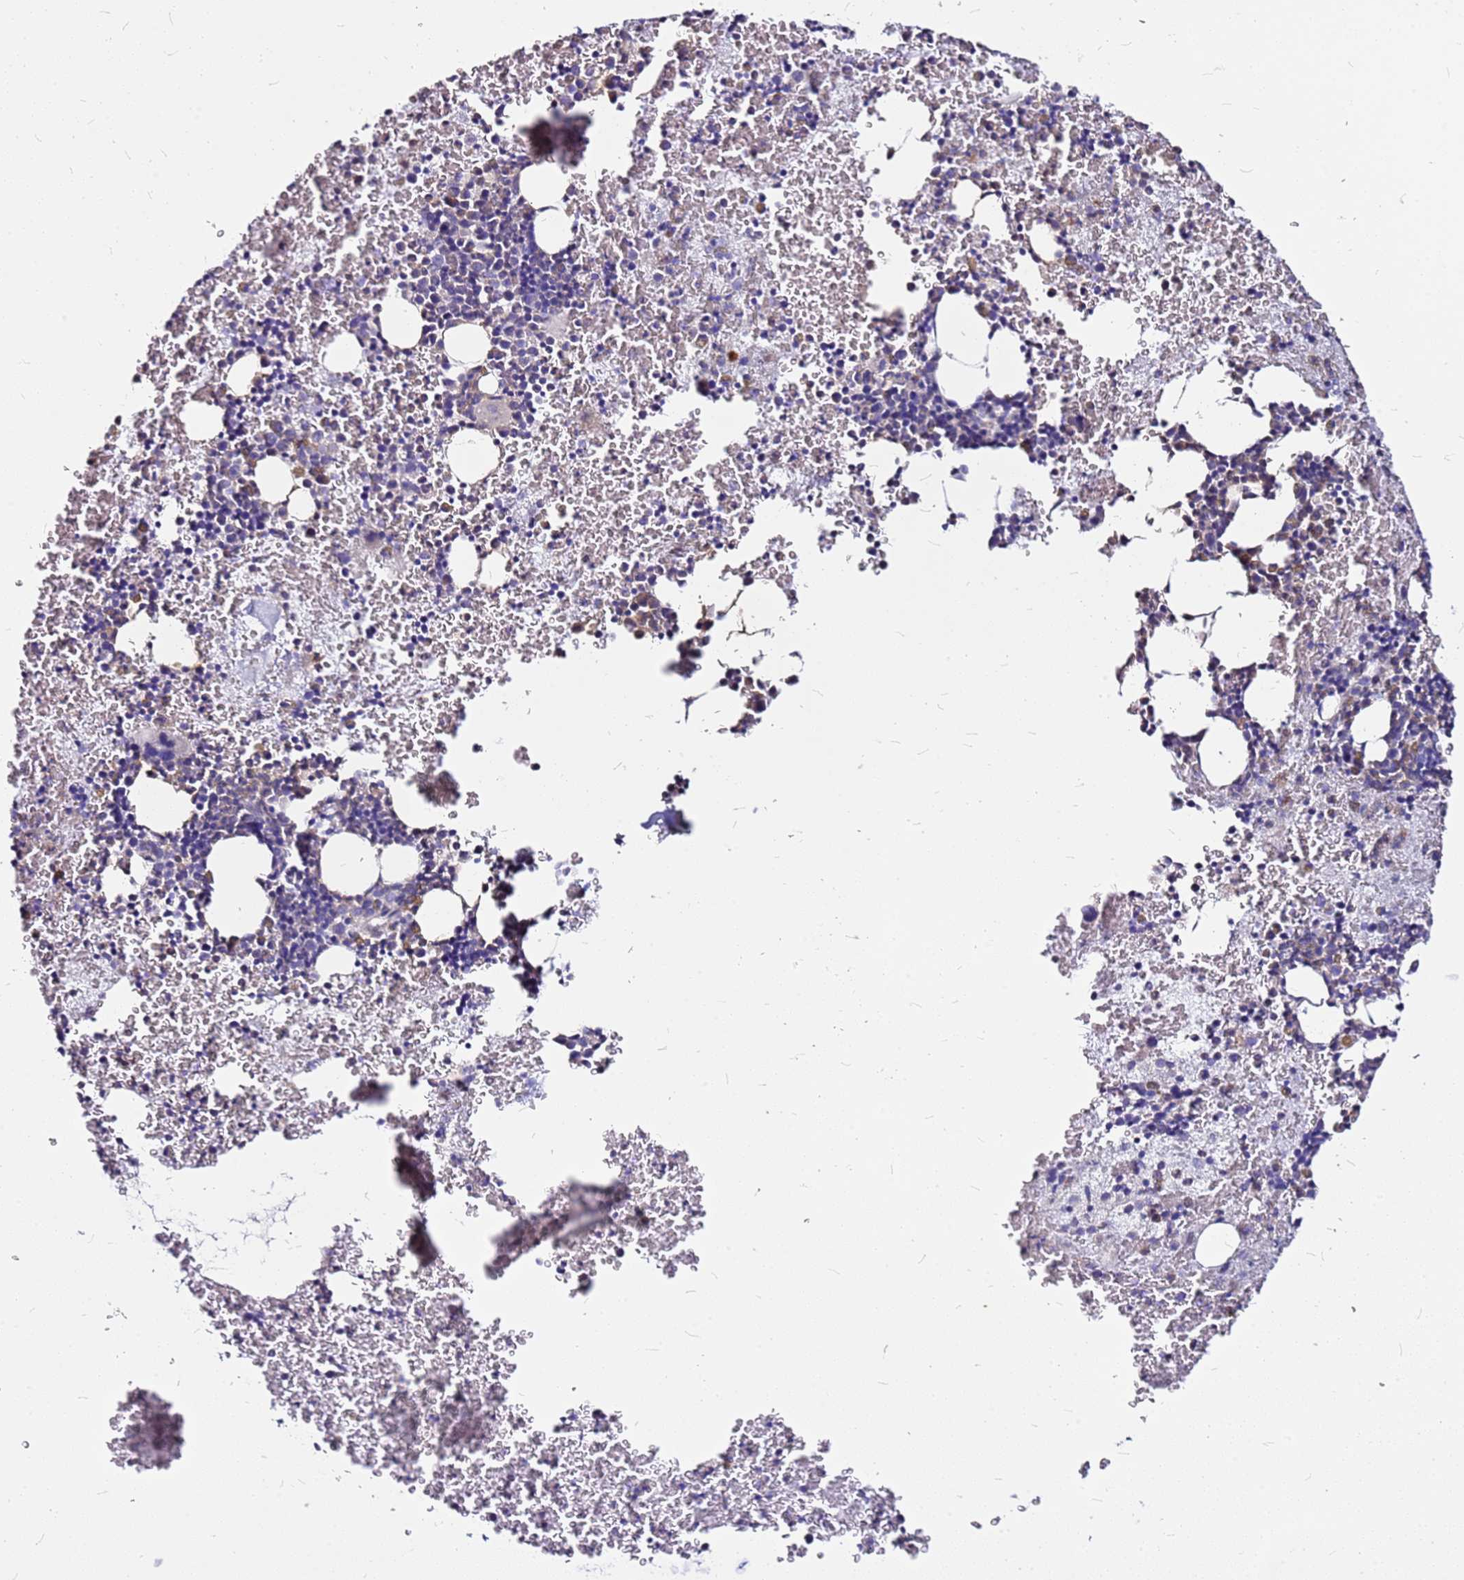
{"staining": {"intensity": "weak", "quantity": "<25%", "location": "cytoplasmic/membranous"}, "tissue": "bone marrow", "cell_type": "Hematopoietic cells", "image_type": "normal", "snomed": [{"axis": "morphology", "description": "Normal tissue, NOS"}, {"axis": "topography", "description": "Bone marrow"}], "caption": "Immunohistochemistry histopathology image of benign bone marrow: human bone marrow stained with DAB (3,3'-diaminobenzidine) exhibits no significant protein staining in hematopoietic cells.", "gene": "CASD1", "patient": {"sex": "male", "age": 11}}